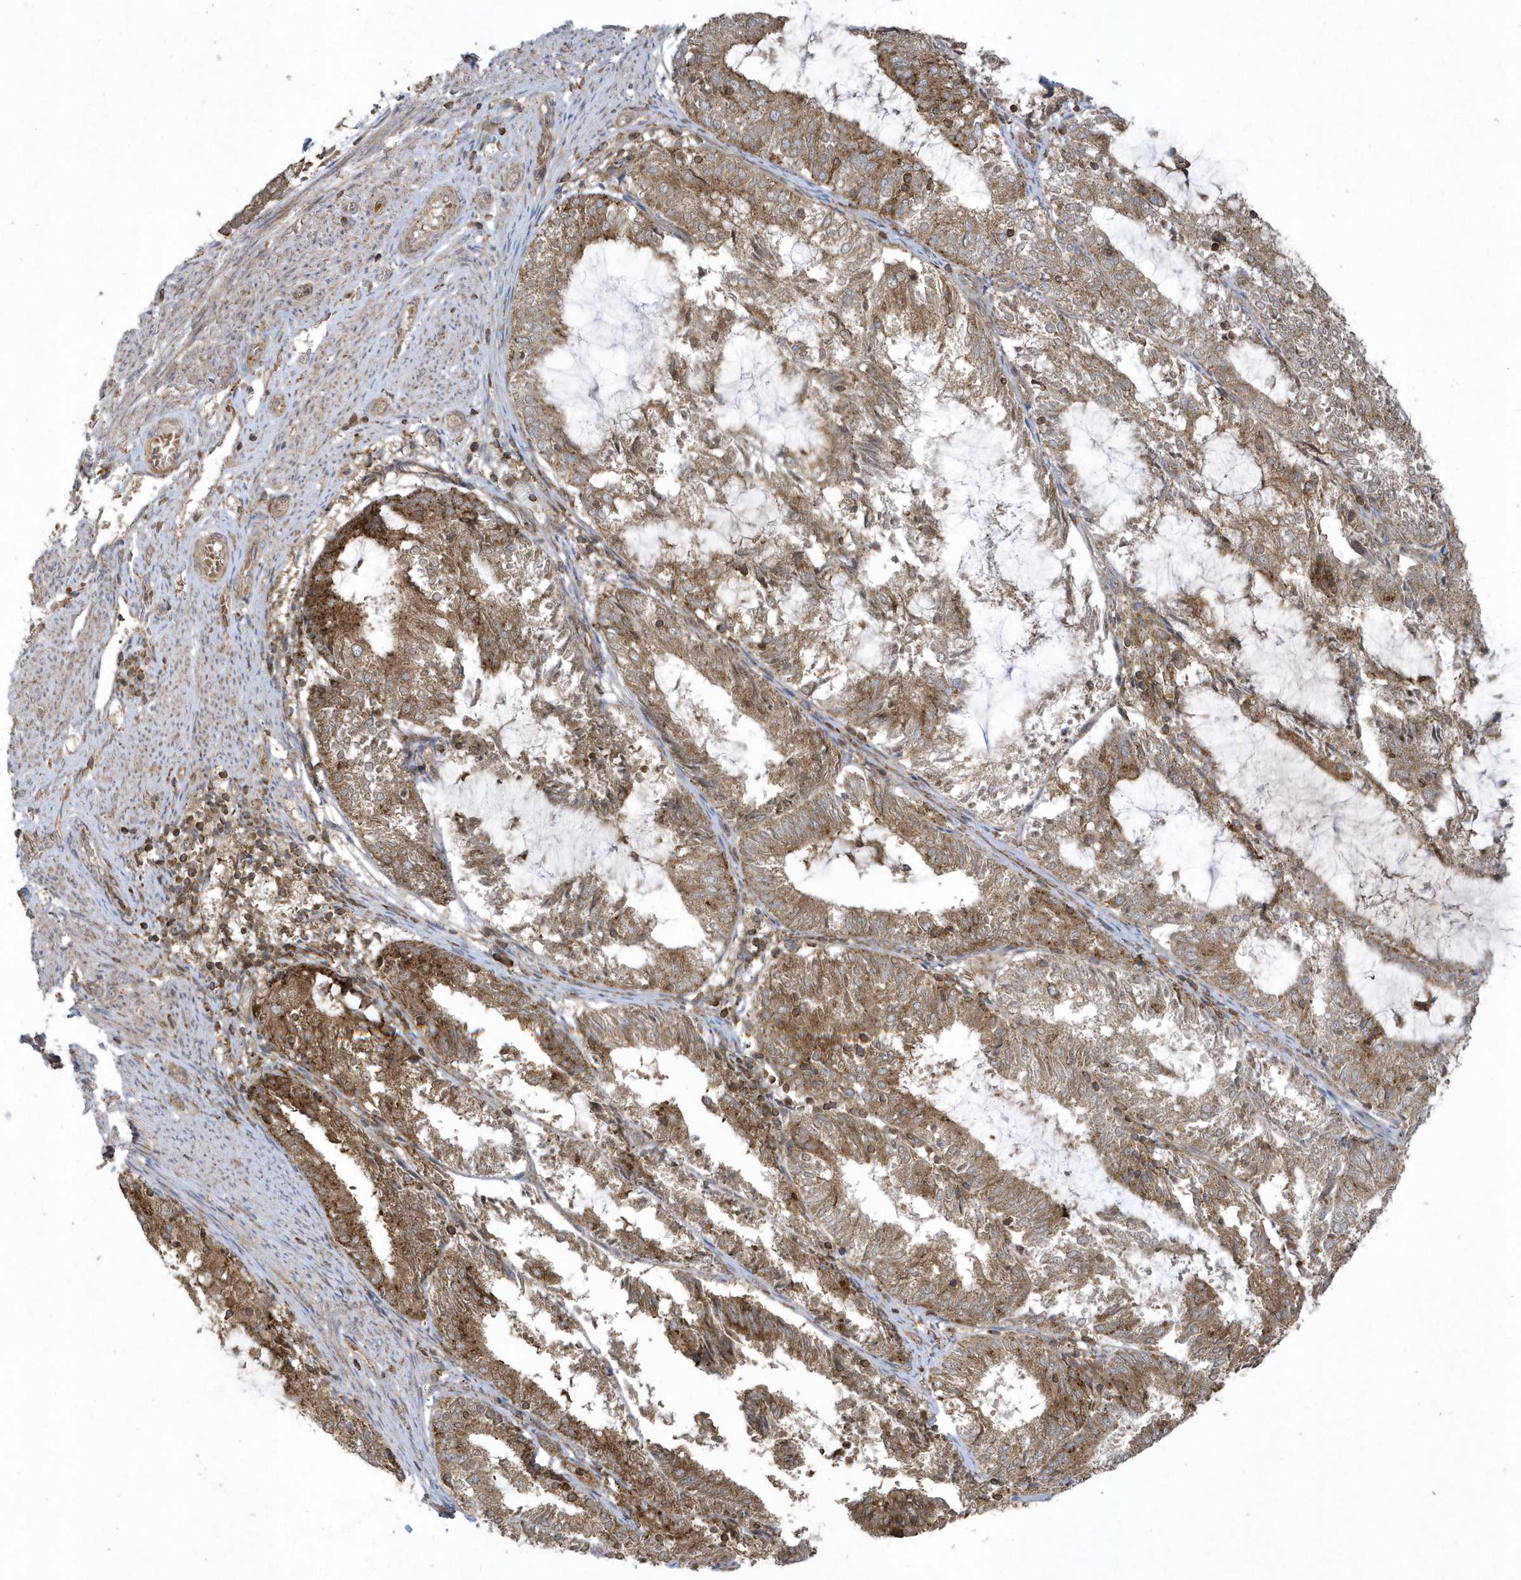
{"staining": {"intensity": "moderate", "quantity": ">75%", "location": "cytoplasmic/membranous"}, "tissue": "endometrial cancer", "cell_type": "Tumor cells", "image_type": "cancer", "snomed": [{"axis": "morphology", "description": "Adenocarcinoma, NOS"}, {"axis": "topography", "description": "Endometrium"}], "caption": "The immunohistochemical stain highlights moderate cytoplasmic/membranous positivity in tumor cells of endometrial cancer tissue.", "gene": "STAMBP", "patient": {"sex": "female", "age": 81}}